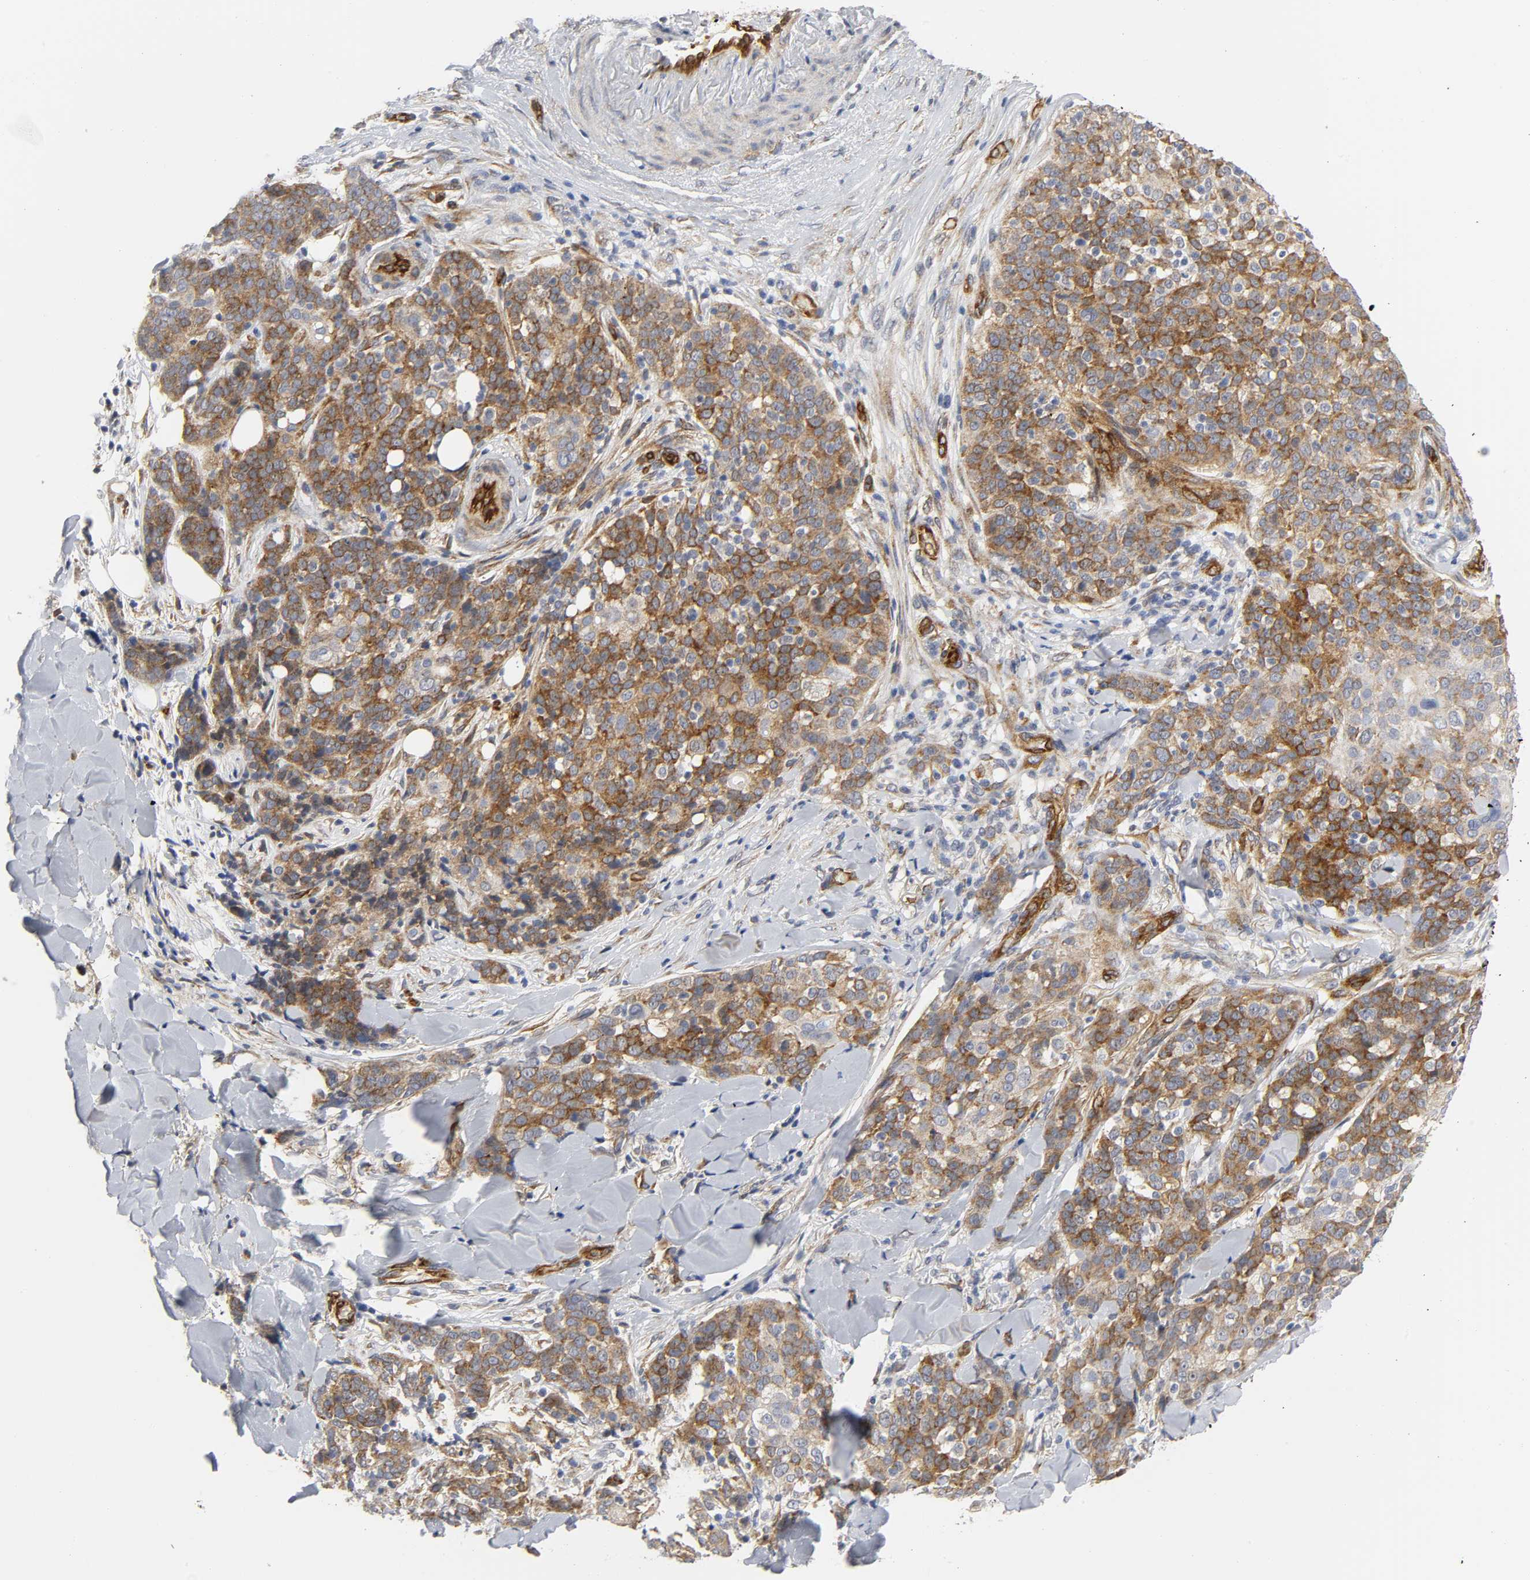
{"staining": {"intensity": "moderate", "quantity": ">75%", "location": "cytoplasmic/membranous"}, "tissue": "skin cancer", "cell_type": "Tumor cells", "image_type": "cancer", "snomed": [{"axis": "morphology", "description": "Normal tissue, NOS"}, {"axis": "morphology", "description": "Squamous cell carcinoma, NOS"}, {"axis": "topography", "description": "Skin"}], "caption": "Skin squamous cell carcinoma stained for a protein (brown) reveals moderate cytoplasmic/membranous positive positivity in about >75% of tumor cells.", "gene": "DOCK1", "patient": {"sex": "female", "age": 83}}